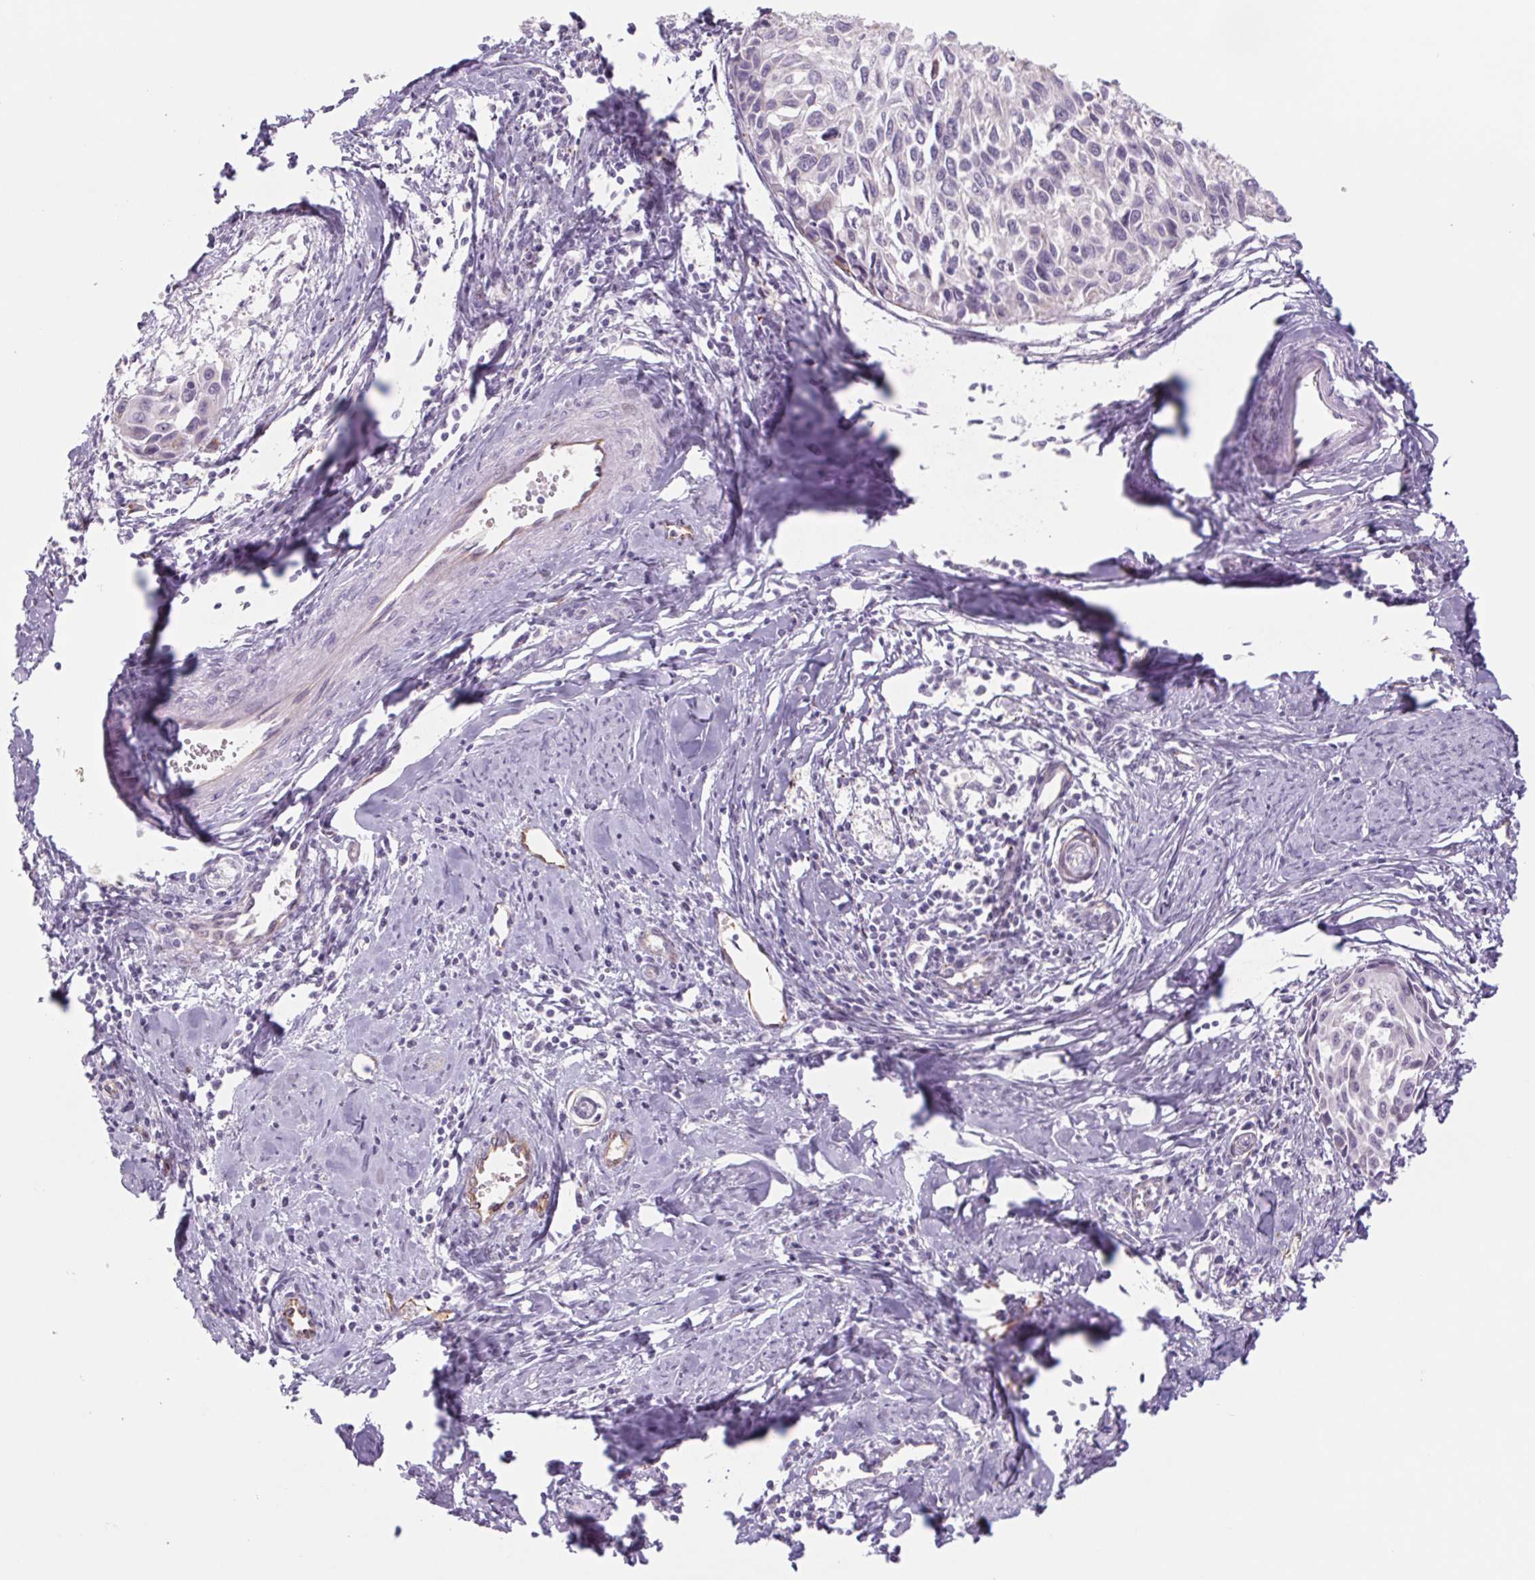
{"staining": {"intensity": "negative", "quantity": "none", "location": "none"}, "tissue": "cervical cancer", "cell_type": "Tumor cells", "image_type": "cancer", "snomed": [{"axis": "morphology", "description": "Squamous cell carcinoma, NOS"}, {"axis": "topography", "description": "Cervix"}], "caption": "Immunohistochemical staining of cervical squamous cell carcinoma exhibits no significant expression in tumor cells.", "gene": "MS4A13", "patient": {"sex": "female", "age": 50}}